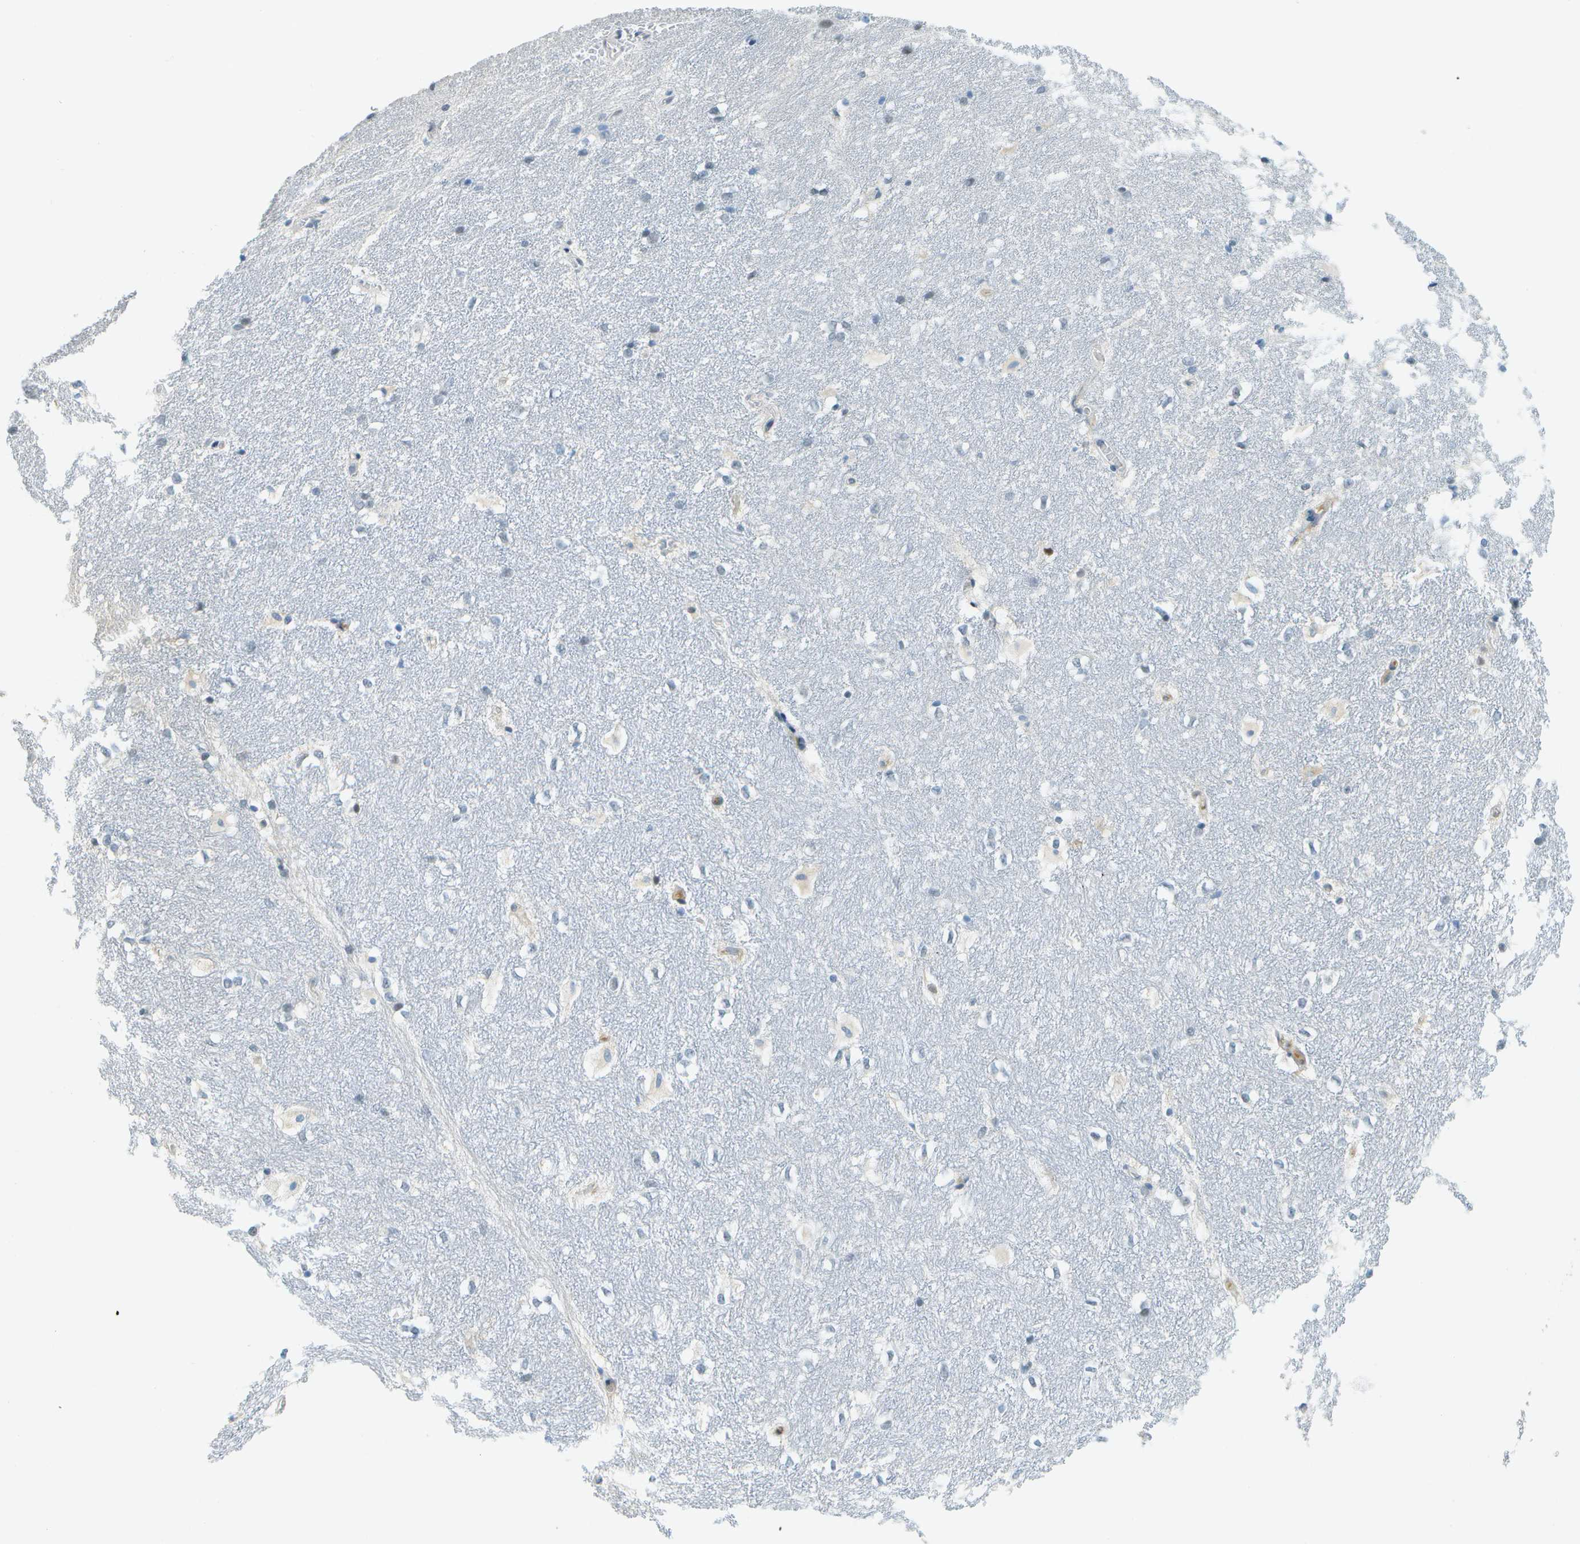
{"staining": {"intensity": "weak", "quantity": "<25%", "location": "nuclear"}, "tissue": "hippocampus", "cell_type": "Glial cells", "image_type": "normal", "snomed": [{"axis": "morphology", "description": "Normal tissue, NOS"}, {"axis": "topography", "description": "Hippocampus"}], "caption": "Glial cells are negative for protein expression in benign human hippocampus. (DAB (3,3'-diaminobenzidine) immunohistochemistry (IHC), high magnification).", "gene": "NEK11", "patient": {"sex": "female", "age": 19}}